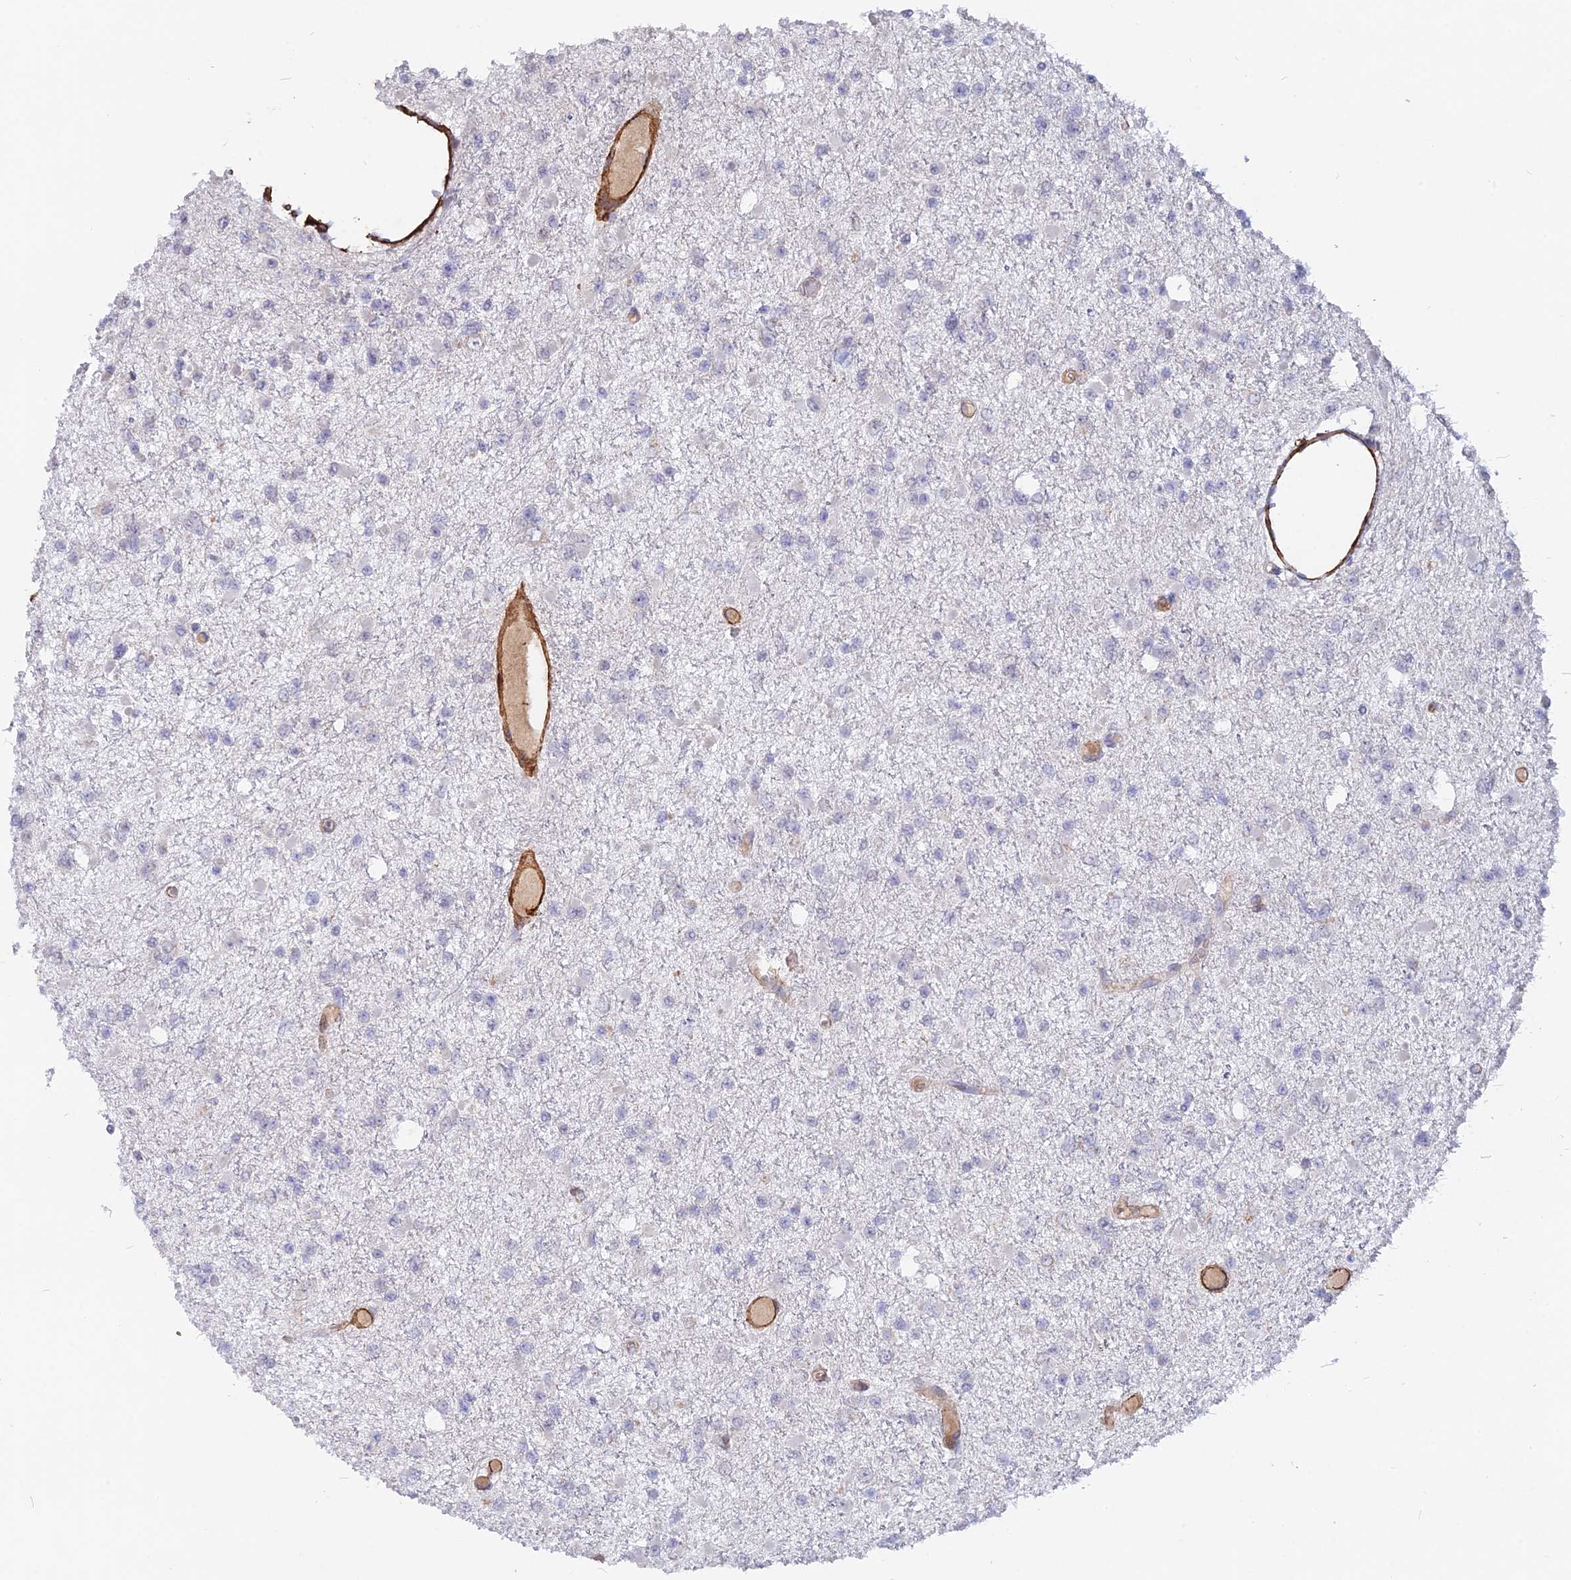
{"staining": {"intensity": "negative", "quantity": "none", "location": "none"}, "tissue": "glioma", "cell_type": "Tumor cells", "image_type": "cancer", "snomed": [{"axis": "morphology", "description": "Glioma, malignant, Low grade"}, {"axis": "topography", "description": "Brain"}], "caption": "DAB (3,3'-diaminobenzidine) immunohistochemical staining of malignant glioma (low-grade) shows no significant positivity in tumor cells.", "gene": "CCDC154", "patient": {"sex": "female", "age": 22}}